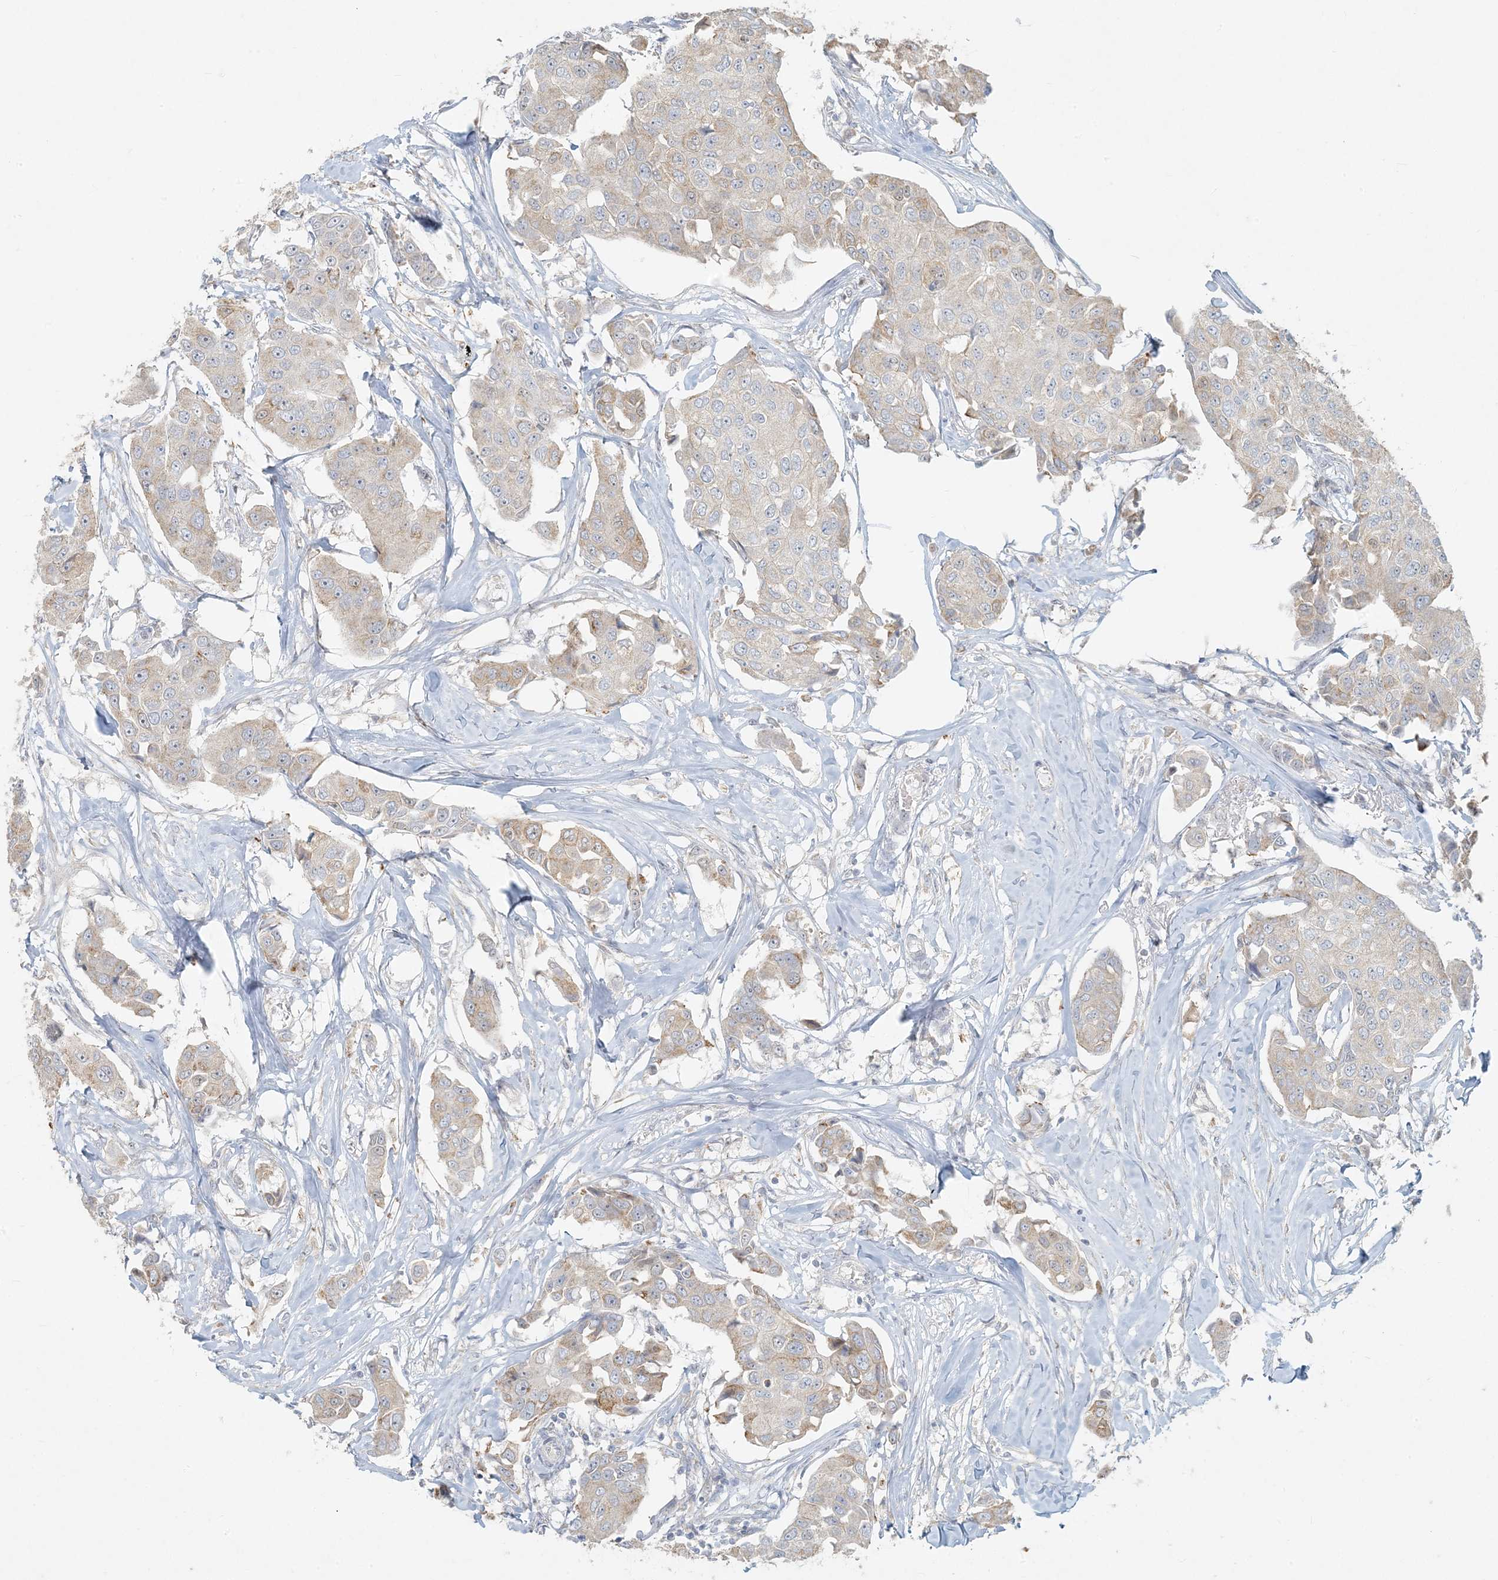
{"staining": {"intensity": "weak", "quantity": "<25%", "location": "cytoplasmic/membranous"}, "tissue": "breast cancer", "cell_type": "Tumor cells", "image_type": "cancer", "snomed": [{"axis": "morphology", "description": "Duct carcinoma"}, {"axis": "topography", "description": "Breast"}], "caption": "Tumor cells show no significant staining in breast cancer.", "gene": "HACL1", "patient": {"sex": "female", "age": 80}}